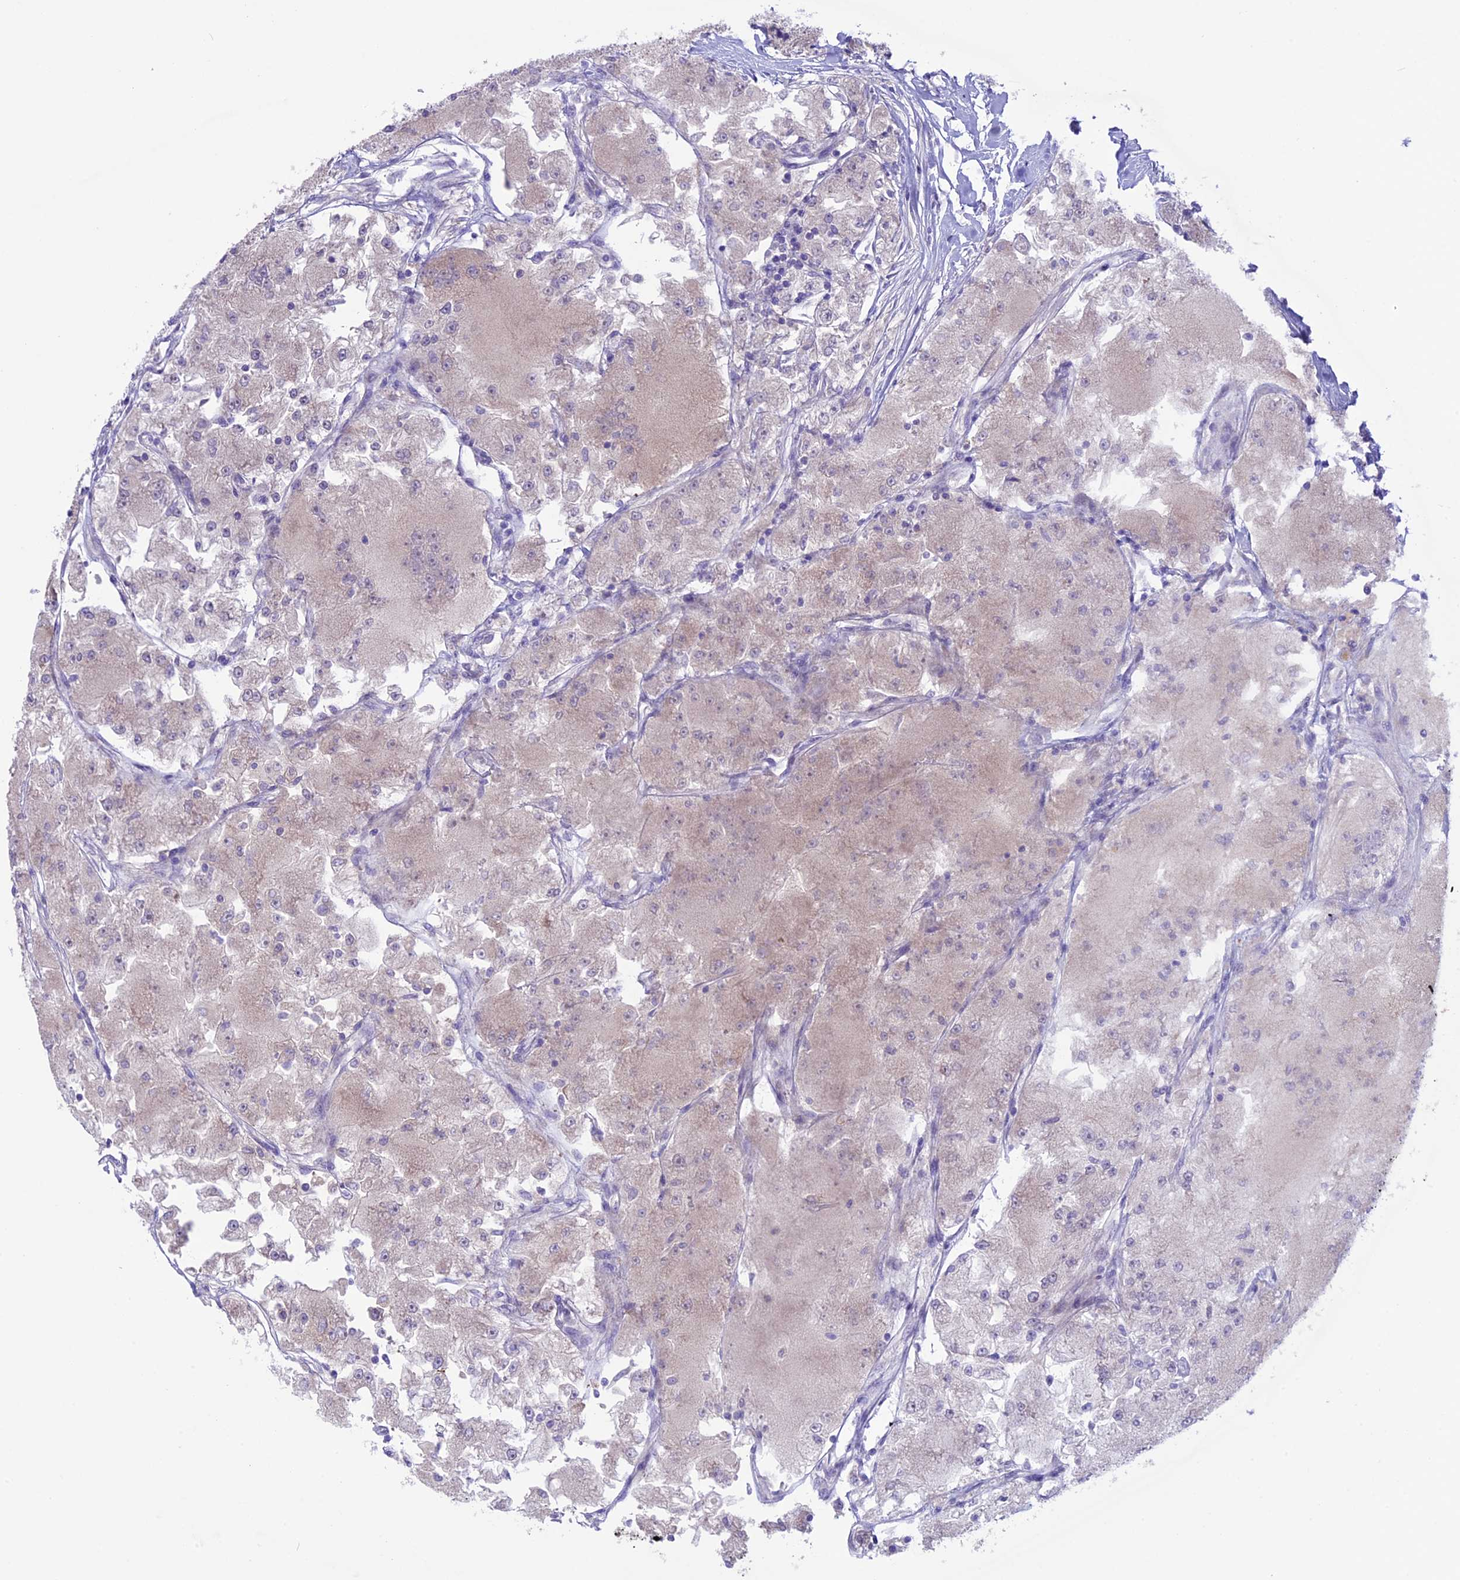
{"staining": {"intensity": "negative", "quantity": "none", "location": "none"}, "tissue": "renal cancer", "cell_type": "Tumor cells", "image_type": "cancer", "snomed": [{"axis": "morphology", "description": "Adenocarcinoma, NOS"}, {"axis": "topography", "description": "Kidney"}], "caption": "Immunohistochemistry of renal cancer (adenocarcinoma) shows no expression in tumor cells.", "gene": "XKR7", "patient": {"sex": "female", "age": 72}}